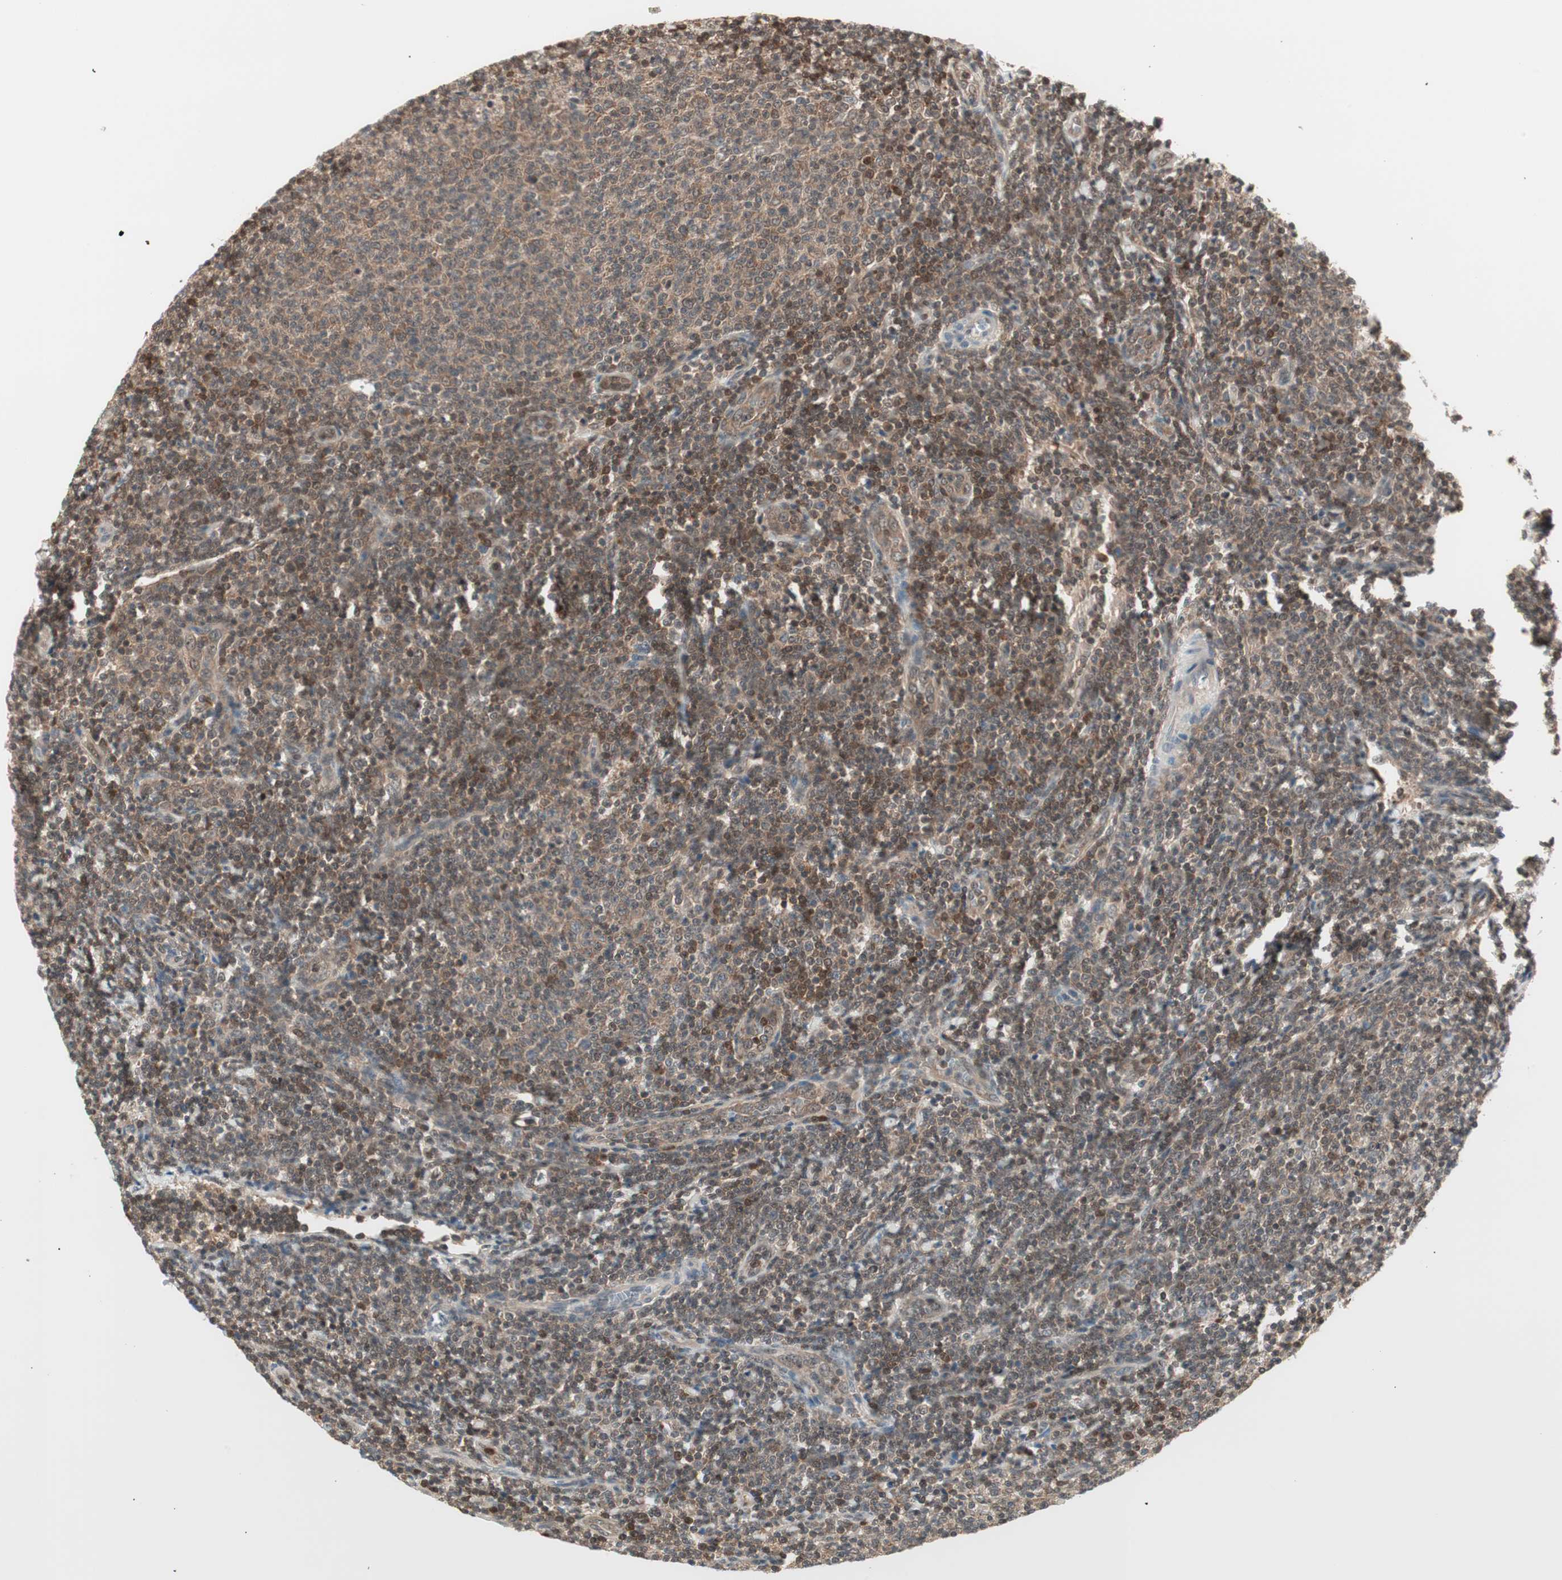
{"staining": {"intensity": "moderate", "quantity": "<25%", "location": "nuclear"}, "tissue": "lymphoma", "cell_type": "Tumor cells", "image_type": "cancer", "snomed": [{"axis": "morphology", "description": "Malignant lymphoma, non-Hodgkin's type, Low grade"}, {"axis": "topography", "description": "Lymph node"}], "caption": "Lymphoma stained with IHC demonstrates moderate nuclear staining in approximately <25% of tumor cells.", "gene": "UBE2I", "patient": {"sex": "male", "age": 66}}